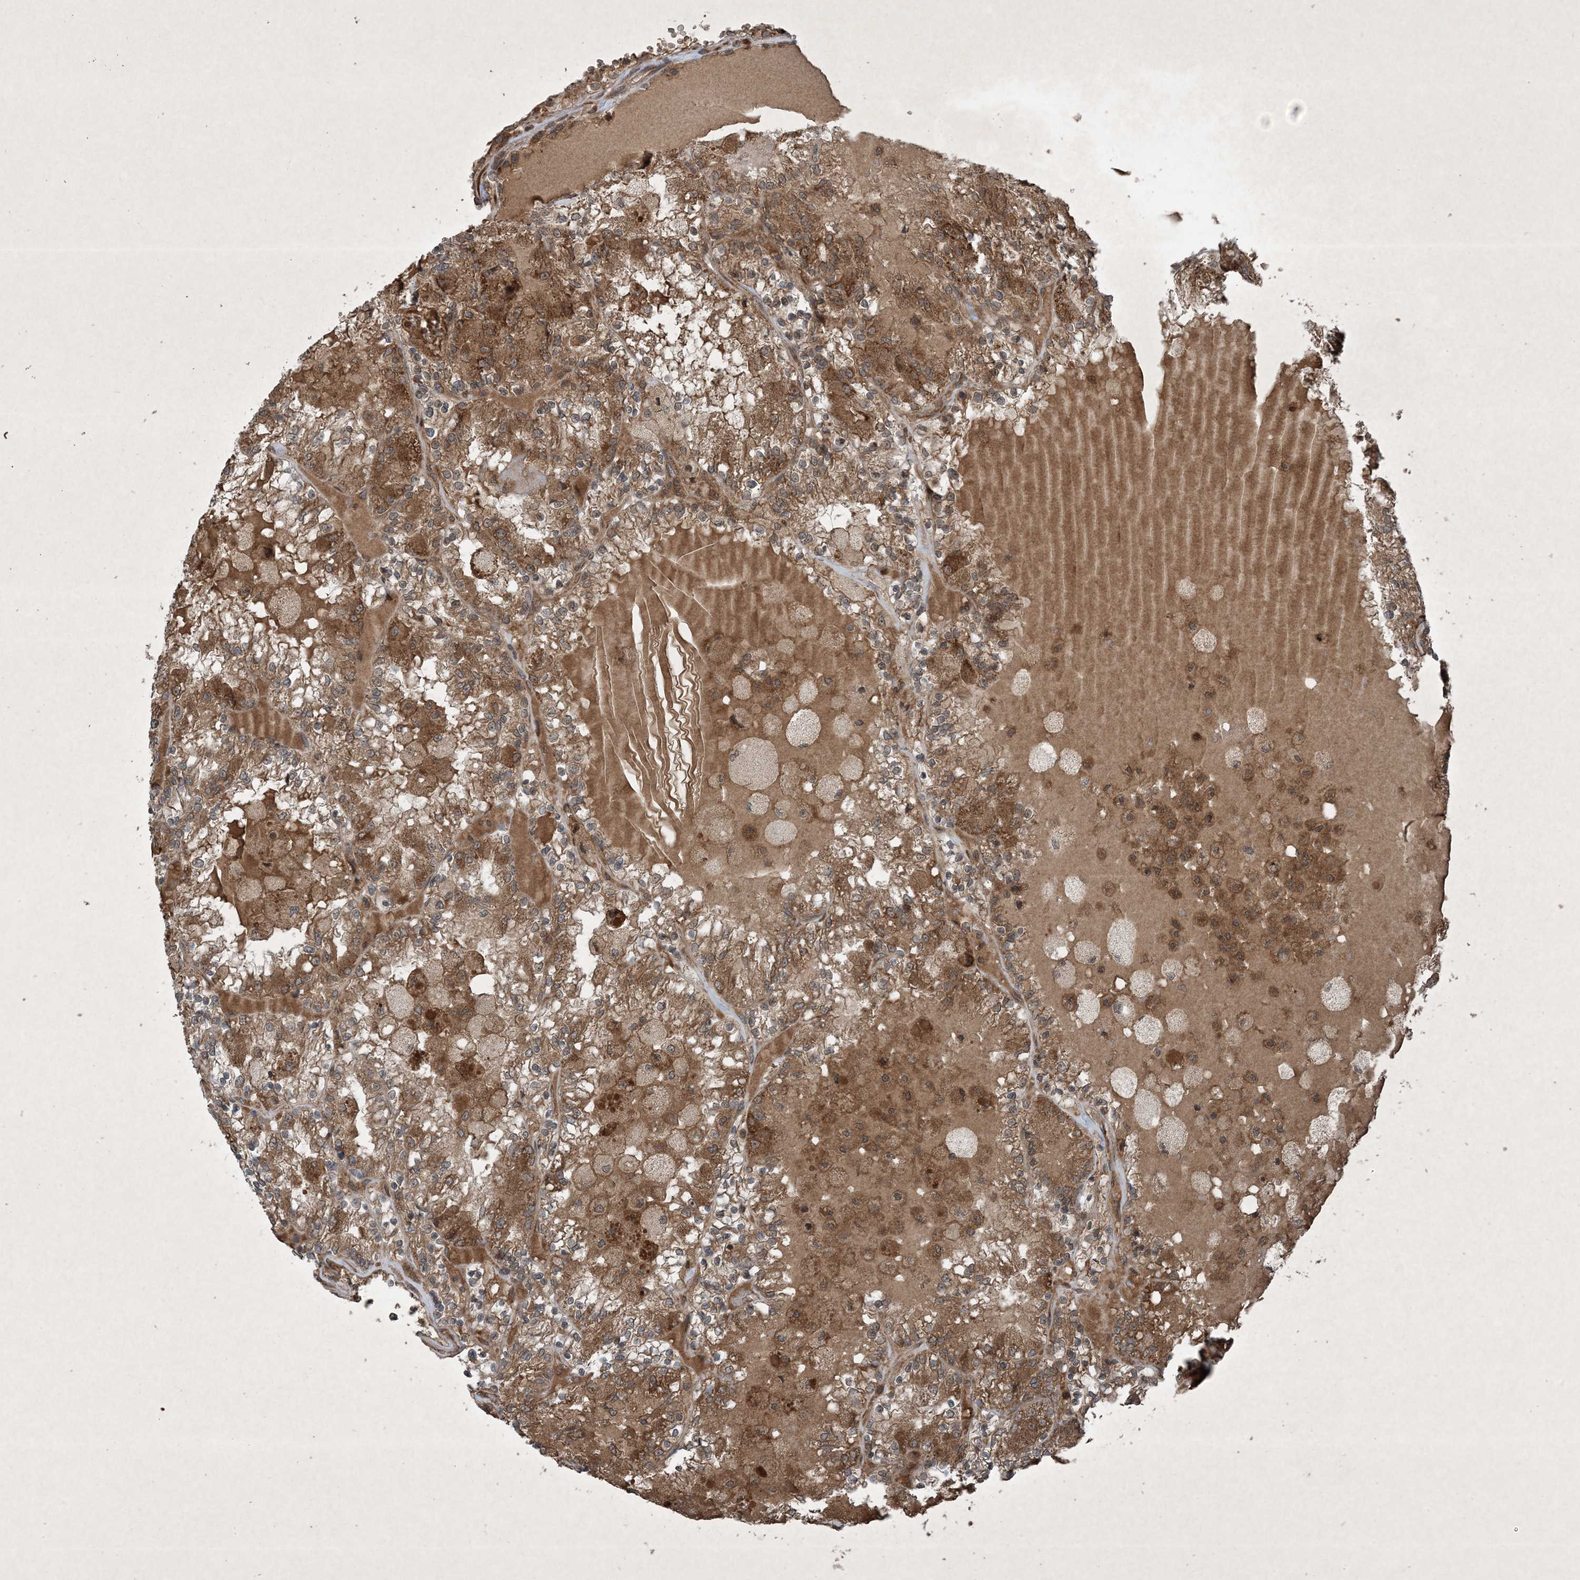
{"staining": {"intensity": "moderate", "quantity": ">75%", "location": "cytoplasmic/membranous"}, "tissue": "renal cancer", "cell_type": "Tumor cells", "image_type": "cancer", "snomed": [{"axis": "morphology", "description": "Adenocarcinoma, NOS"}, {"axis": "topography", "description": "Kidney"}], "caption": "Human renal cancer (adenocarcinoma) stained with a protein marker reveals moderate staining in tumor cells.", "gene": "GNG5", "patient": {"sex": "female", "age": 56}}